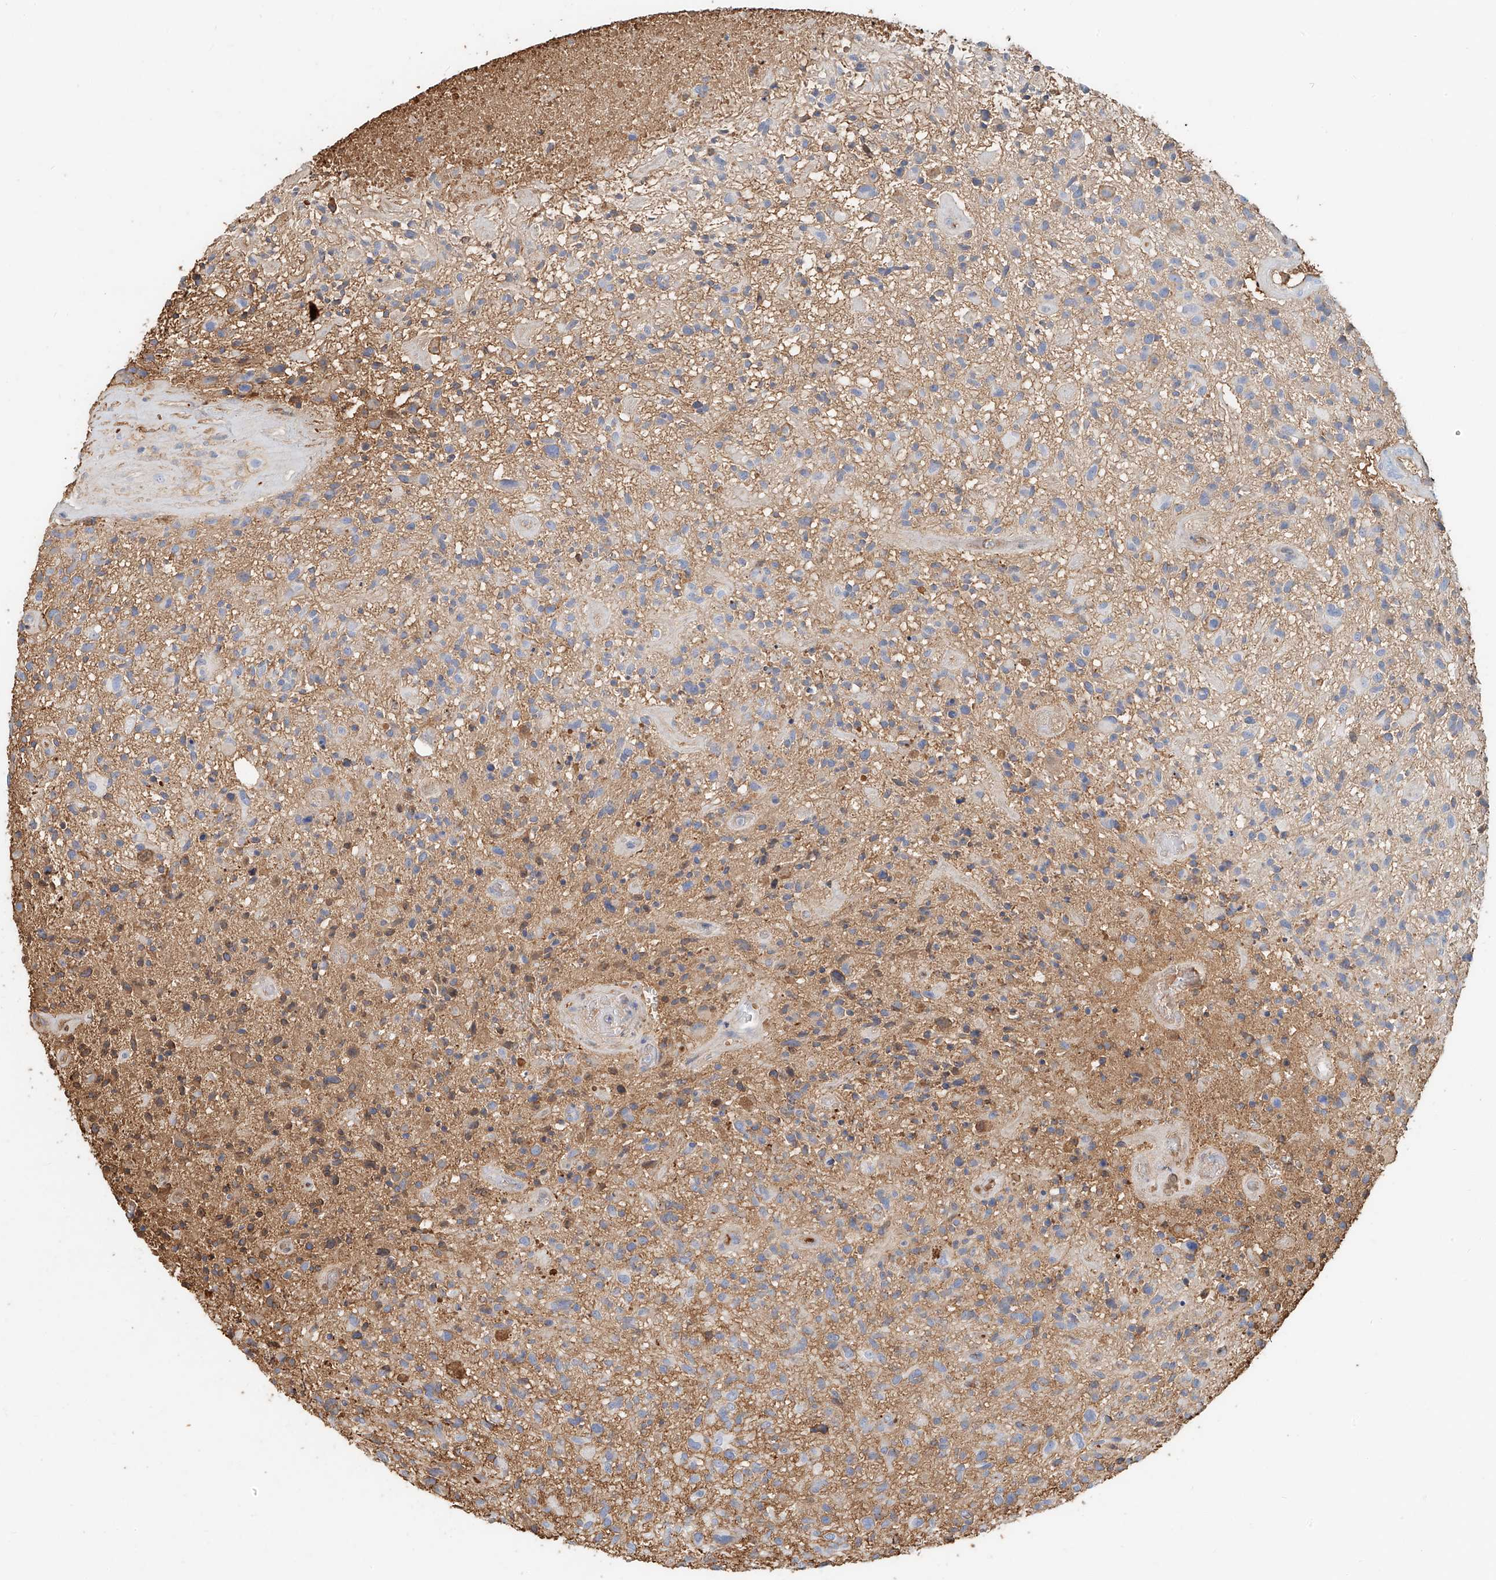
{"staining": {"intensity": "weak", "quantity": "<25%", "location": "cytoplasmic/membranous"}, "tissue": "glioma", "cell_type": "Tumor cells", "image_type": "cancer", "snomed": [{"axis": "morphology", "description": "Glioma, malignant, High grade"}, {"axis": "topography", "description": "Brain"}], "caption": "A histopathology image of human glioma is negative for staining in tumor cells.", "gene": "ZFP30", "patient": {"sex": "male", "age": 47}}